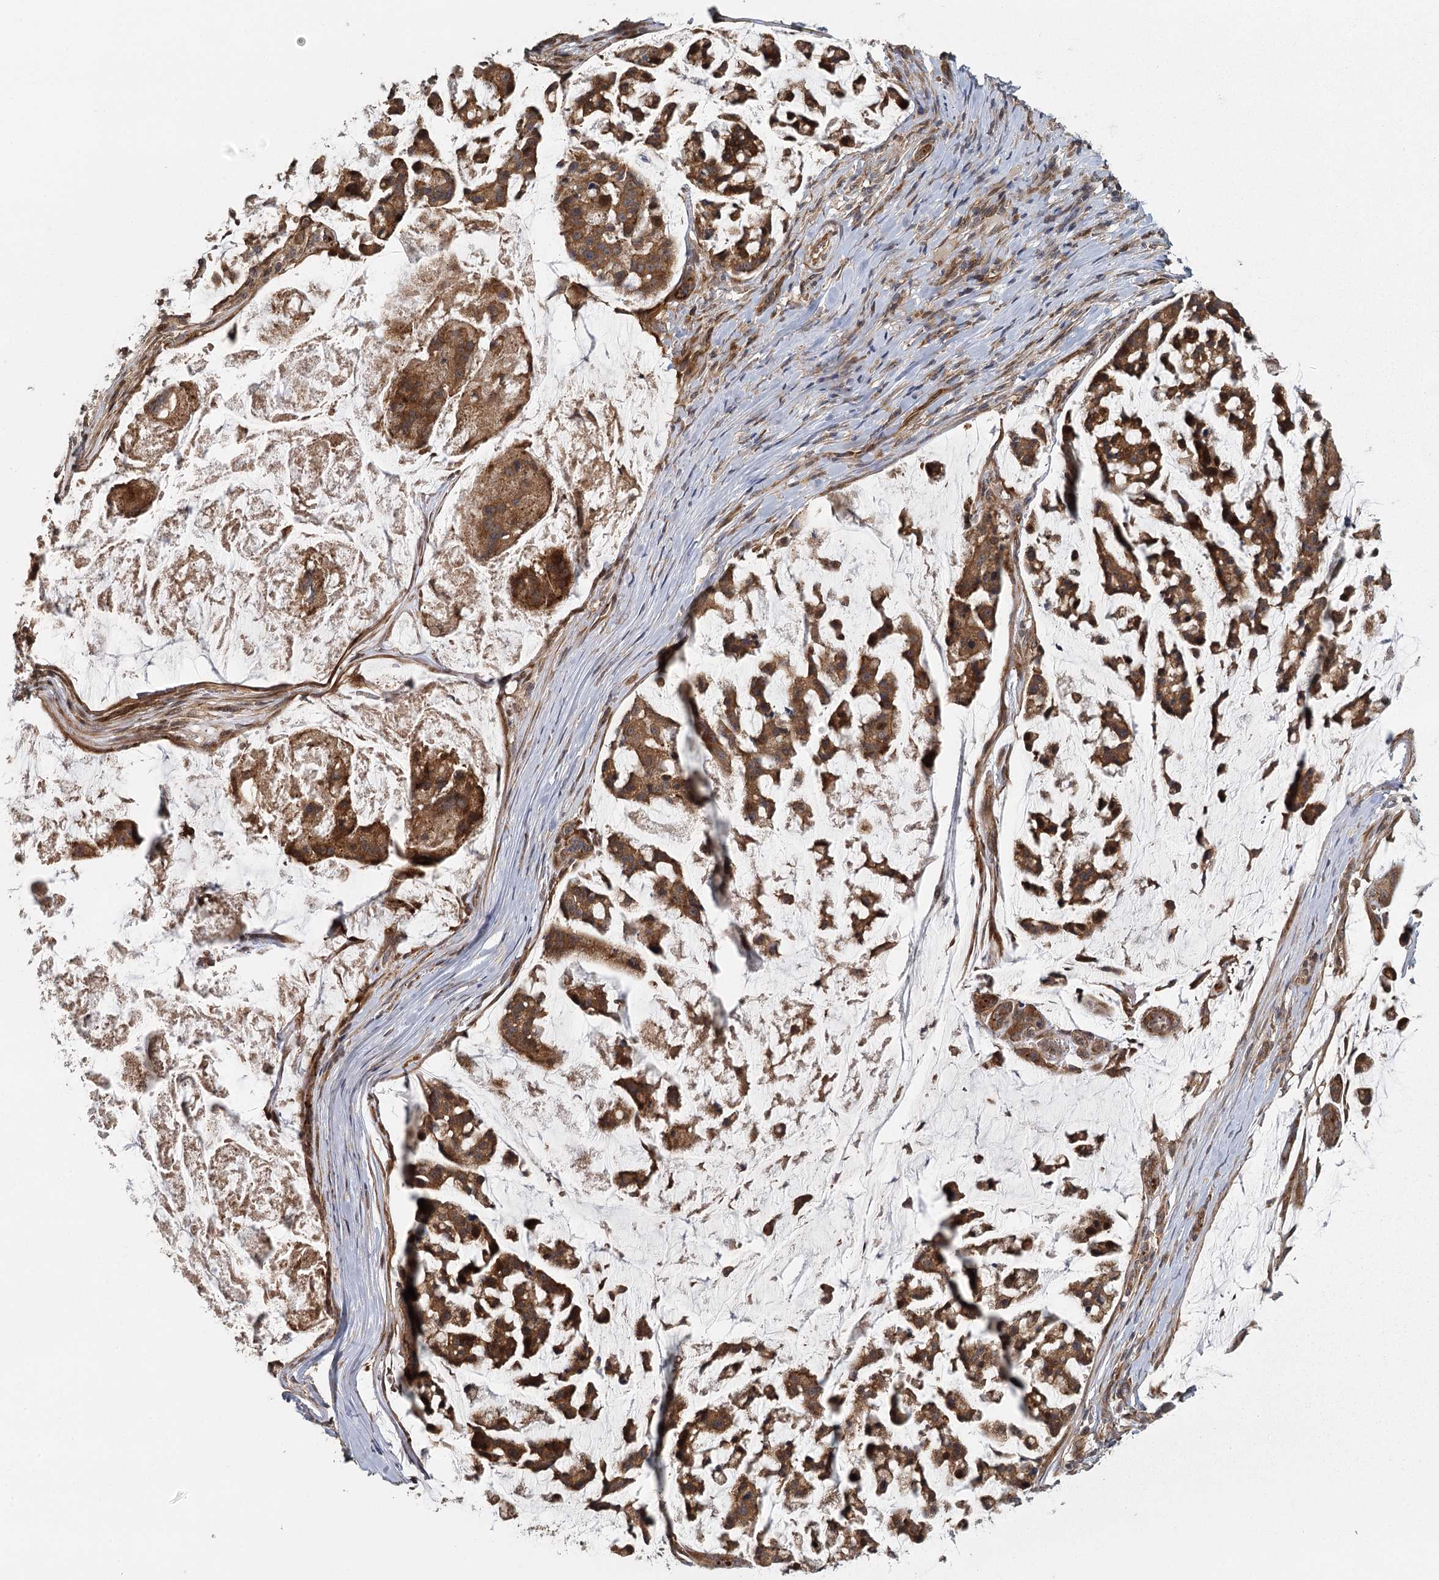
{"staining": {"intensity": "strong", "quantity": ">75%", "location": "cytoplasmic/membranous"}, "tissue": "stomach cancer", "cell_type": "Tumor cells", "image_type": "cancer", "snomed": [{"axis": "morphology", "description": "Adenocarcinoma, NOS"}, {"axis": "topography", "description": "Stomach, lower"}], "caption": "IHC image of neoplastic tissue: stomach cancer stained using IHC demonstrates high levels of strong protein expression localized specifically in the cytoplasmic/membranous of tumor cells, appearing as a cytoplasmic/membranous brown color.", "gene": "RAPGEF6", "patient": {"sex": "male", "age": 67}}